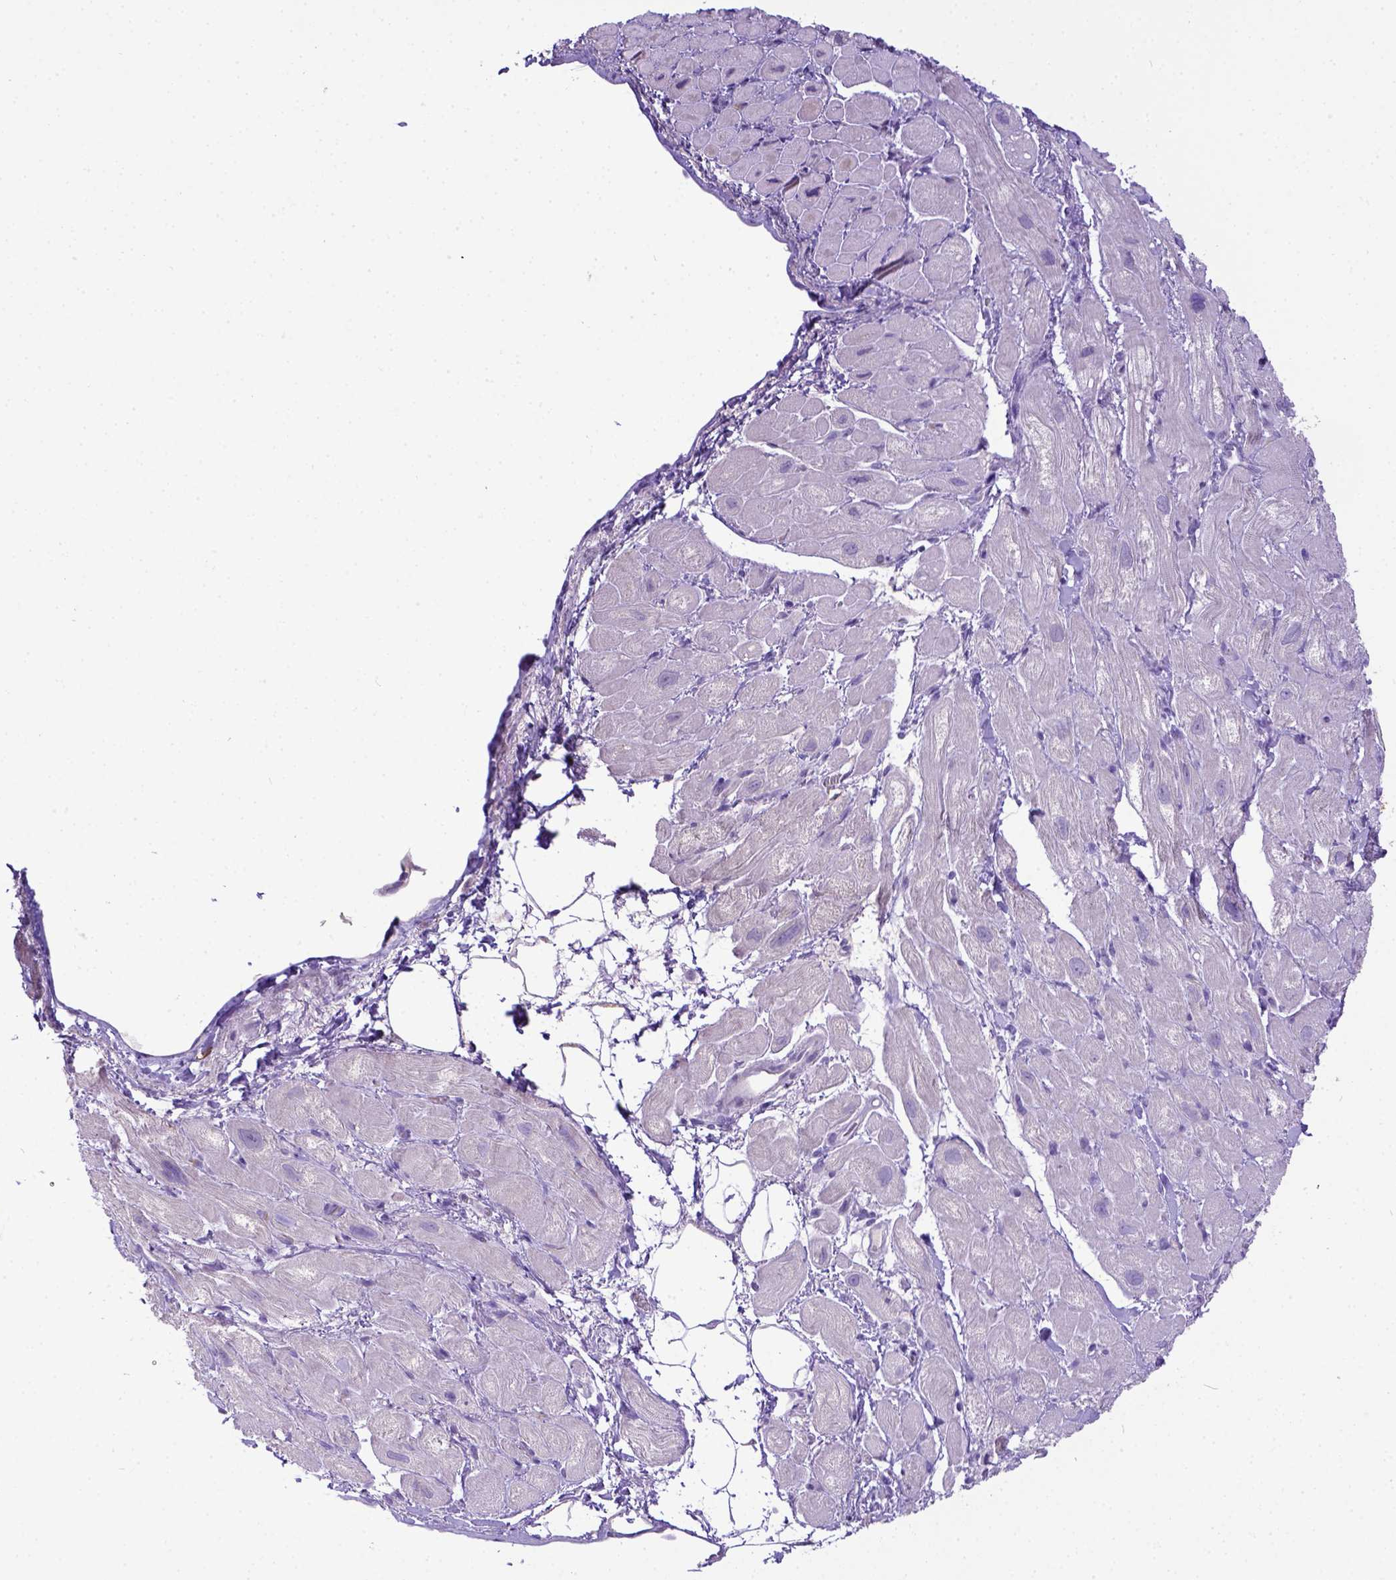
{"staining": {"intensity": "negative", "quantity": "none", "location": "none"}, "tissue": "heart muscle", "cell_type": "Cardiomyocytes", "image_type": "normal", "snomed": [{"axis": "morphology", "description": "Normal tissue, NOS"}, {"axis": "topography", "description": "Heart"}], "caption": "Cardiomyocytes show no significant expression in normal heart muscle. (Brightfield microscopy of DAB (3,3'-diaminobenzidine) immunohistochemistry (IHC) at high magnification).", "gene": "KIT", "patient": {"sex": "female", "age": 69}}